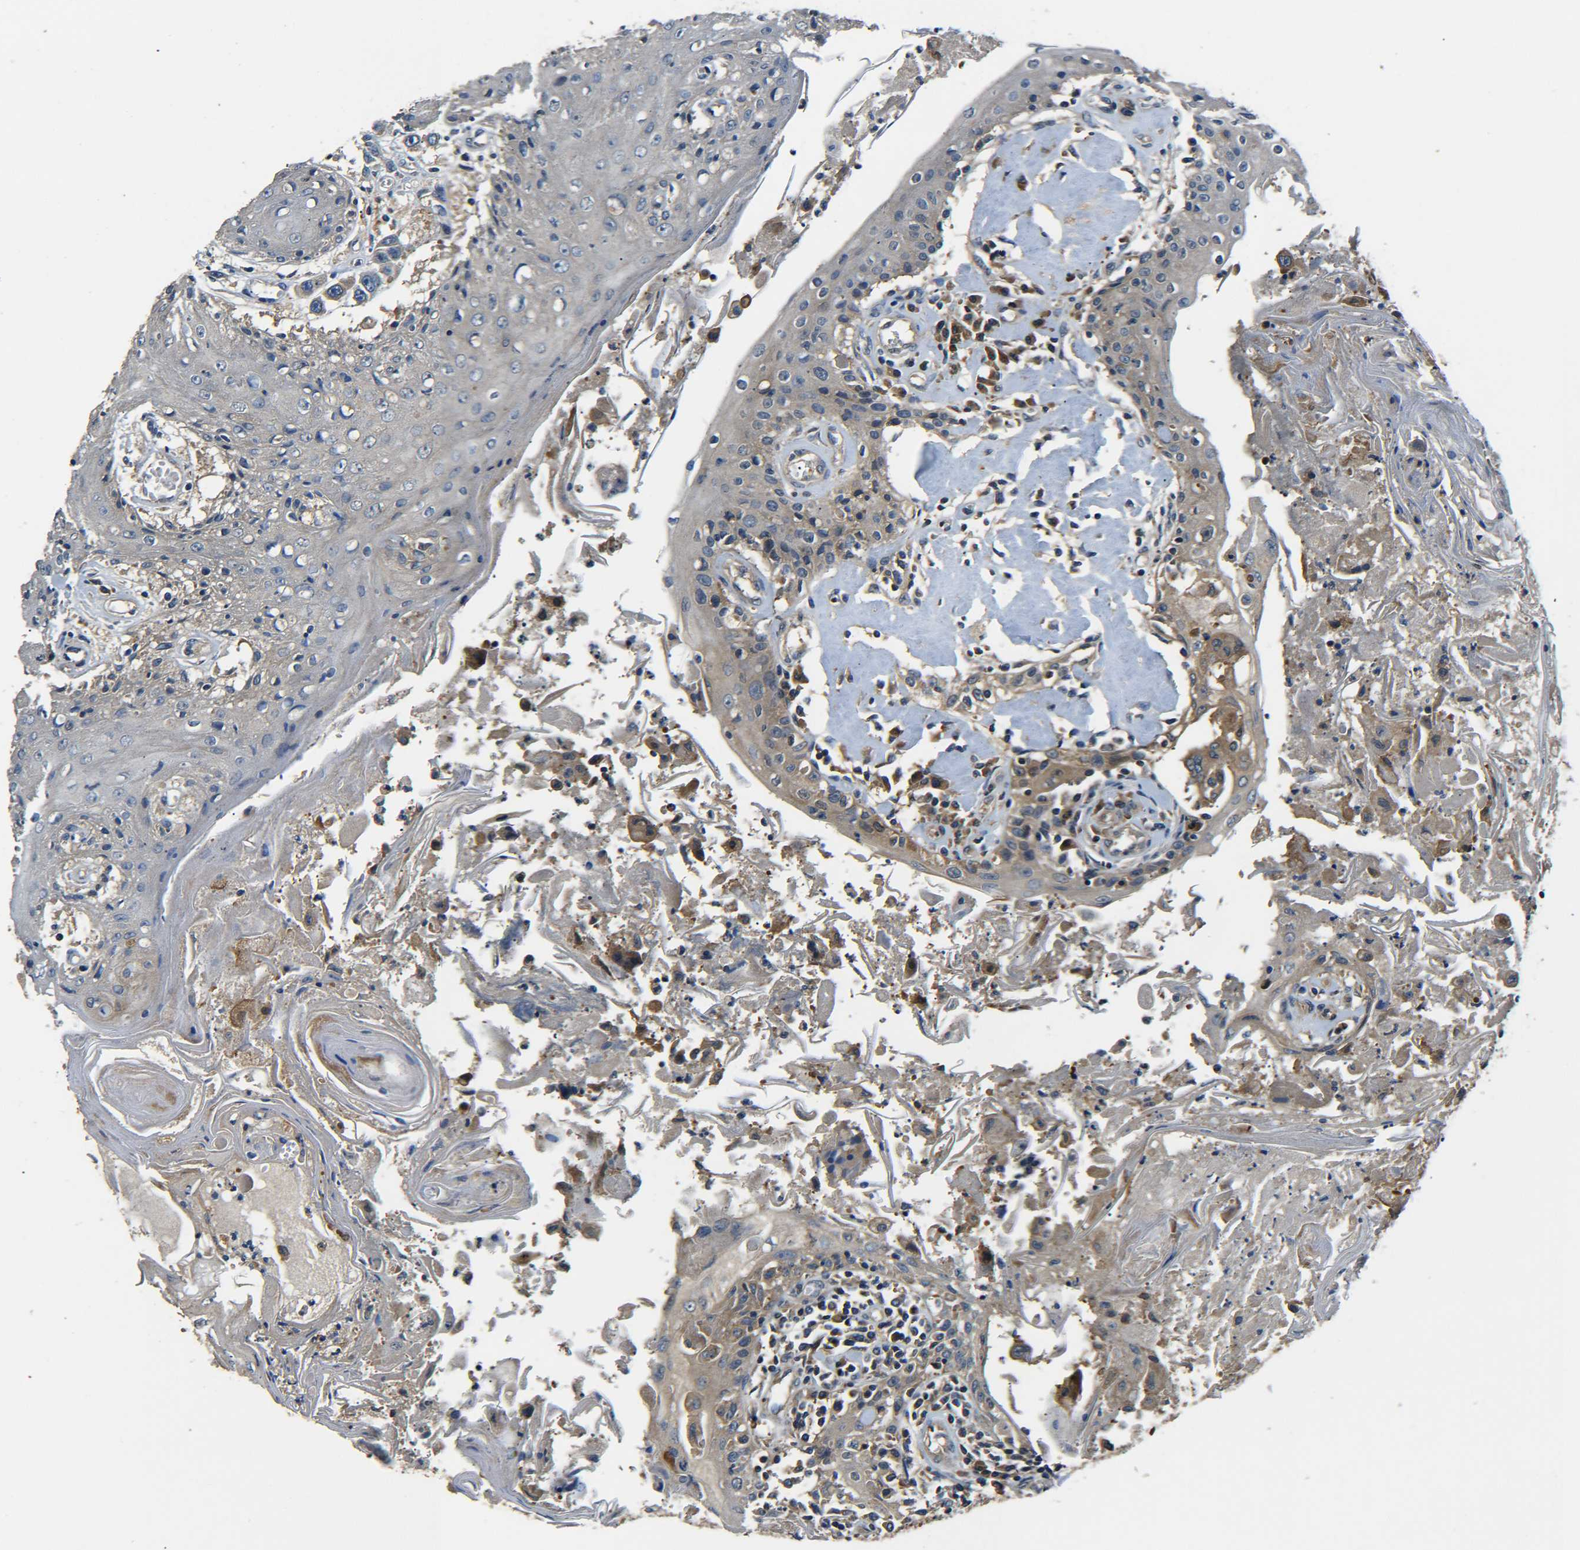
{"staining": {"intensity": "weak", "quantity": ">75%", "location": "cytoplasmic/membranous"}, "tissue": "head and neck cancer", "cell_type": "Tumor cells", "image_type": "cancer", "snomed": [{"axis": "morphology", "description": "Squamous cell carcinoma, NOS"}, {"axis": "topography", "description": "Oral tissue"}, {"axis": "topography", "description": "Head-Neck"}], "caption": "The immunohistochemical stain shows weak cytoplasmic/membranous positivity in tumor cells of head and neck cancer tissue.", "gene": "PREB", "patient": {"sex": "female", "age": 76}}